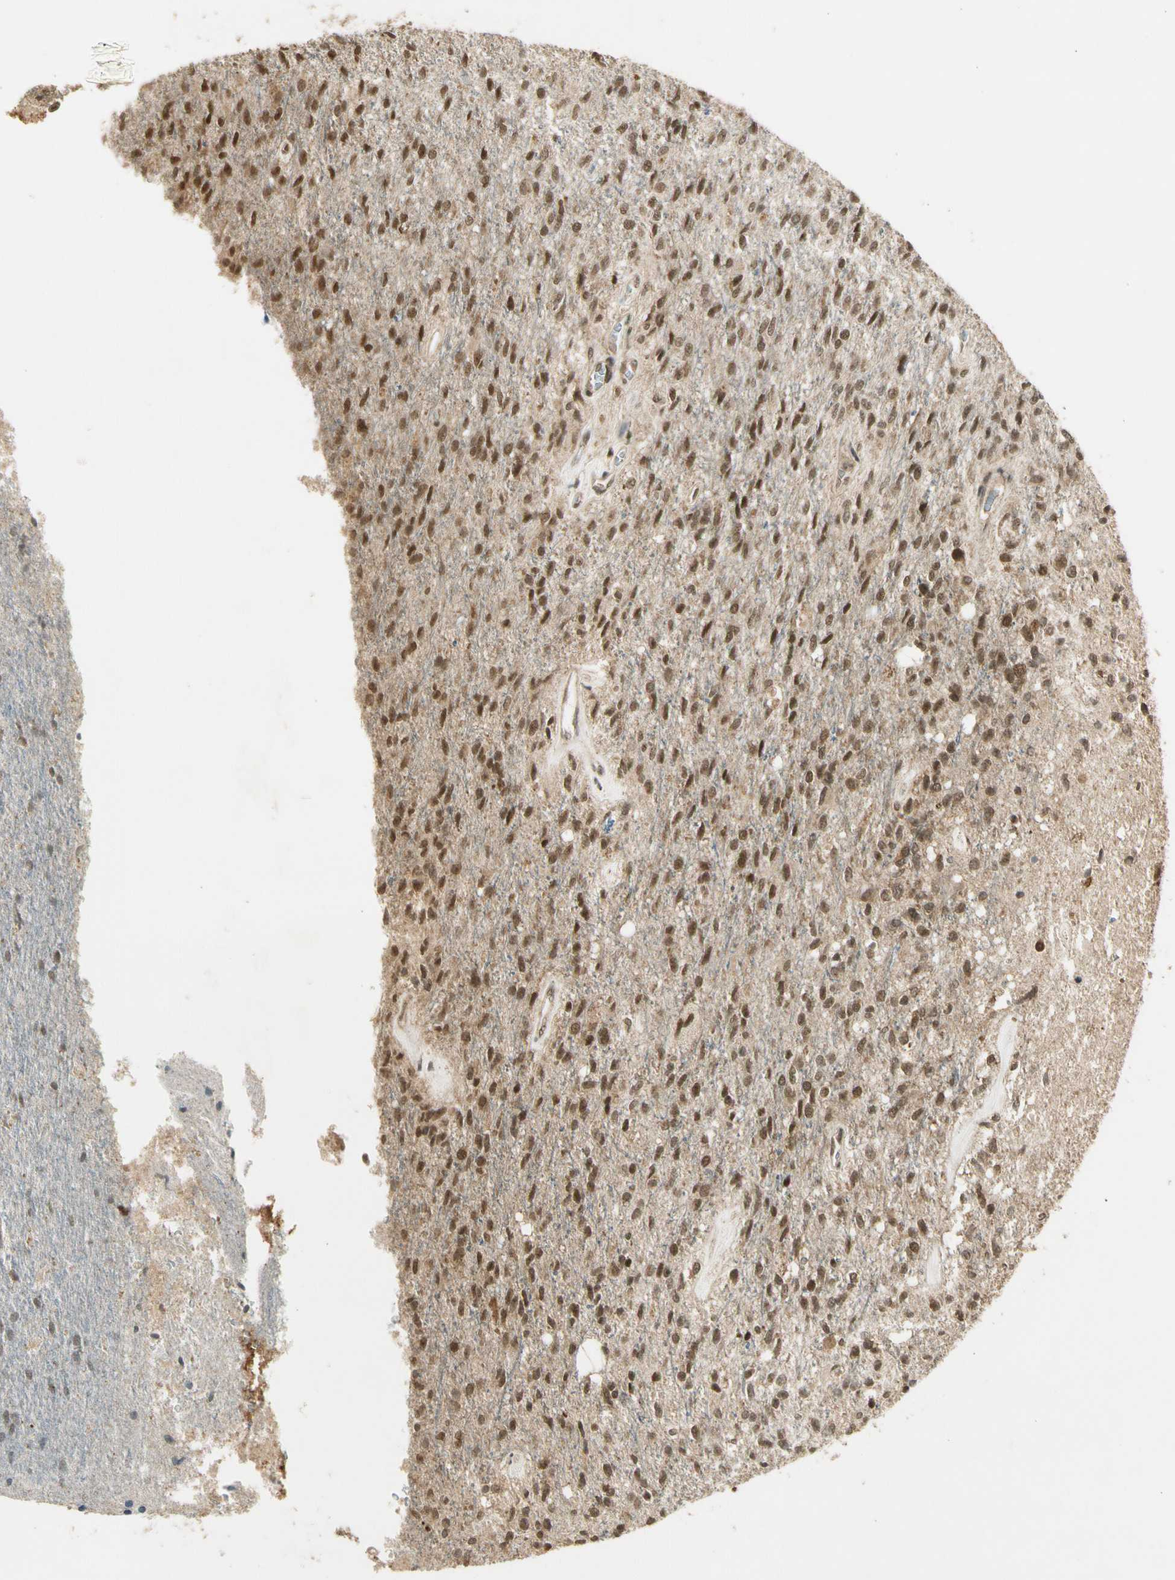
{"staining": {"intensity": "moderate", "quantity": ">75%", "location": "cytoplasmic/membranous,nuclear"}, "tissue": "glioma", "cell_type": "Tumor cells", "image_type": "cancer", "snomed": [{"axis": "morphology", "description": "Normal tissue, NOS"}, {"axis": "morphology", "description": "Glioma, malignant, High grade"}, {"axis": "topography", "description": "Cerebral cortex"}], "caption": "Human high-grade glioma (malignant) stained with a protein marker reveals moderate staining in tumor cells.", "gene": "ZNF135", "patient": {"sex": "male", "age": 77}}